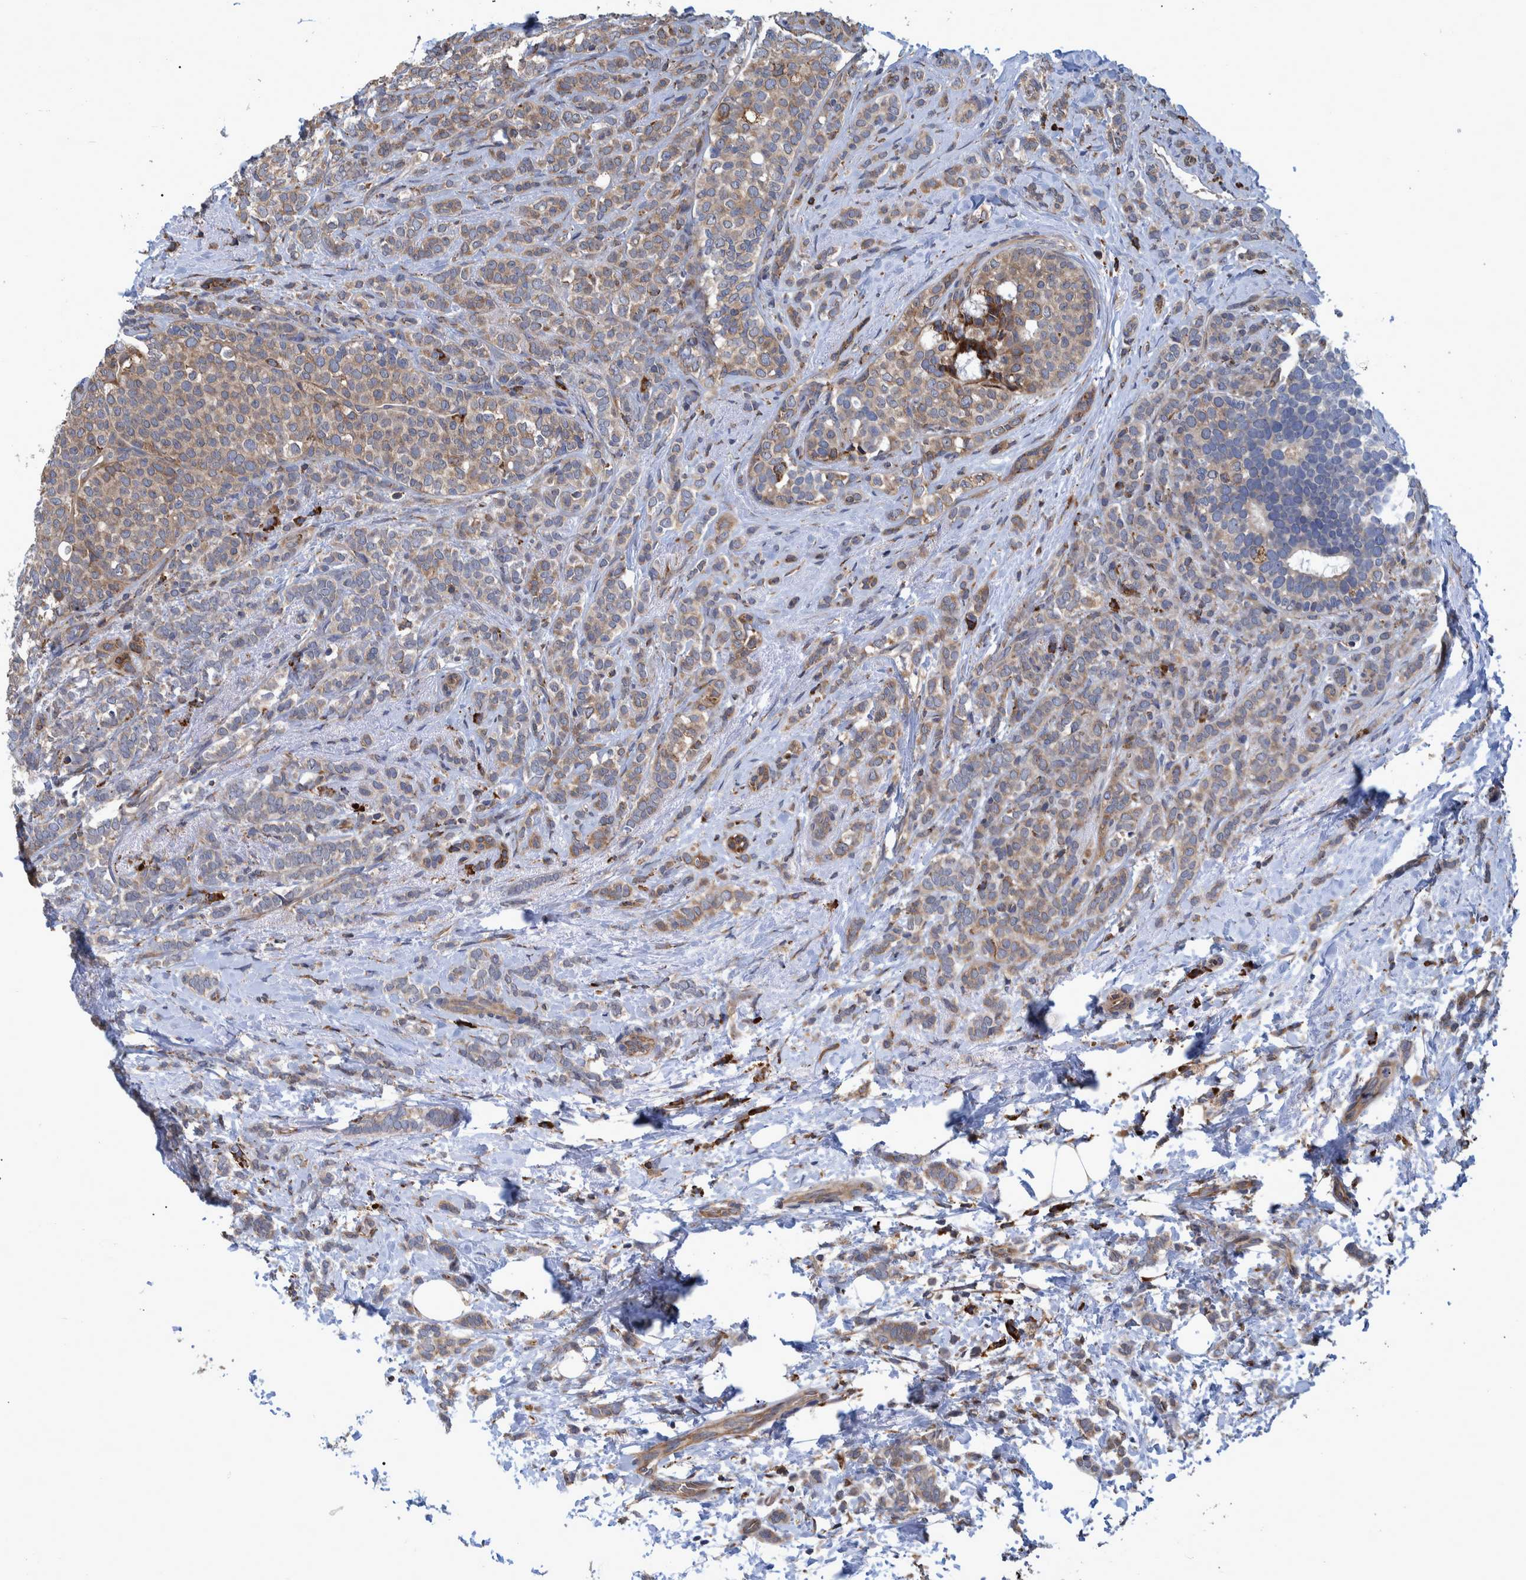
{"staining": {"intensity": "moderate", "quantity": ">75%", "location": "cytoplasmic/membranous"}, "tissue": "breast cancer", "cell_type": "Tumor cells", "image_type": "cancer", "snomed": [{"axis": "morphology", "description": "Lobular carcinoma"}, {"axis": "topography", "description": "Breast"}], "caption": "A photomicrograph of human breast cancer (lobular carcinoma) stained for a protein shows moderate cytoplasmic/membranous brown staining in tumor cells. (Stains: DAB in brown, nuclei in blue, Microscopy: brightfield microscopy at high magnification).", "gene": "SPAG5", "patient": {"sex": "female", "age": 50}}